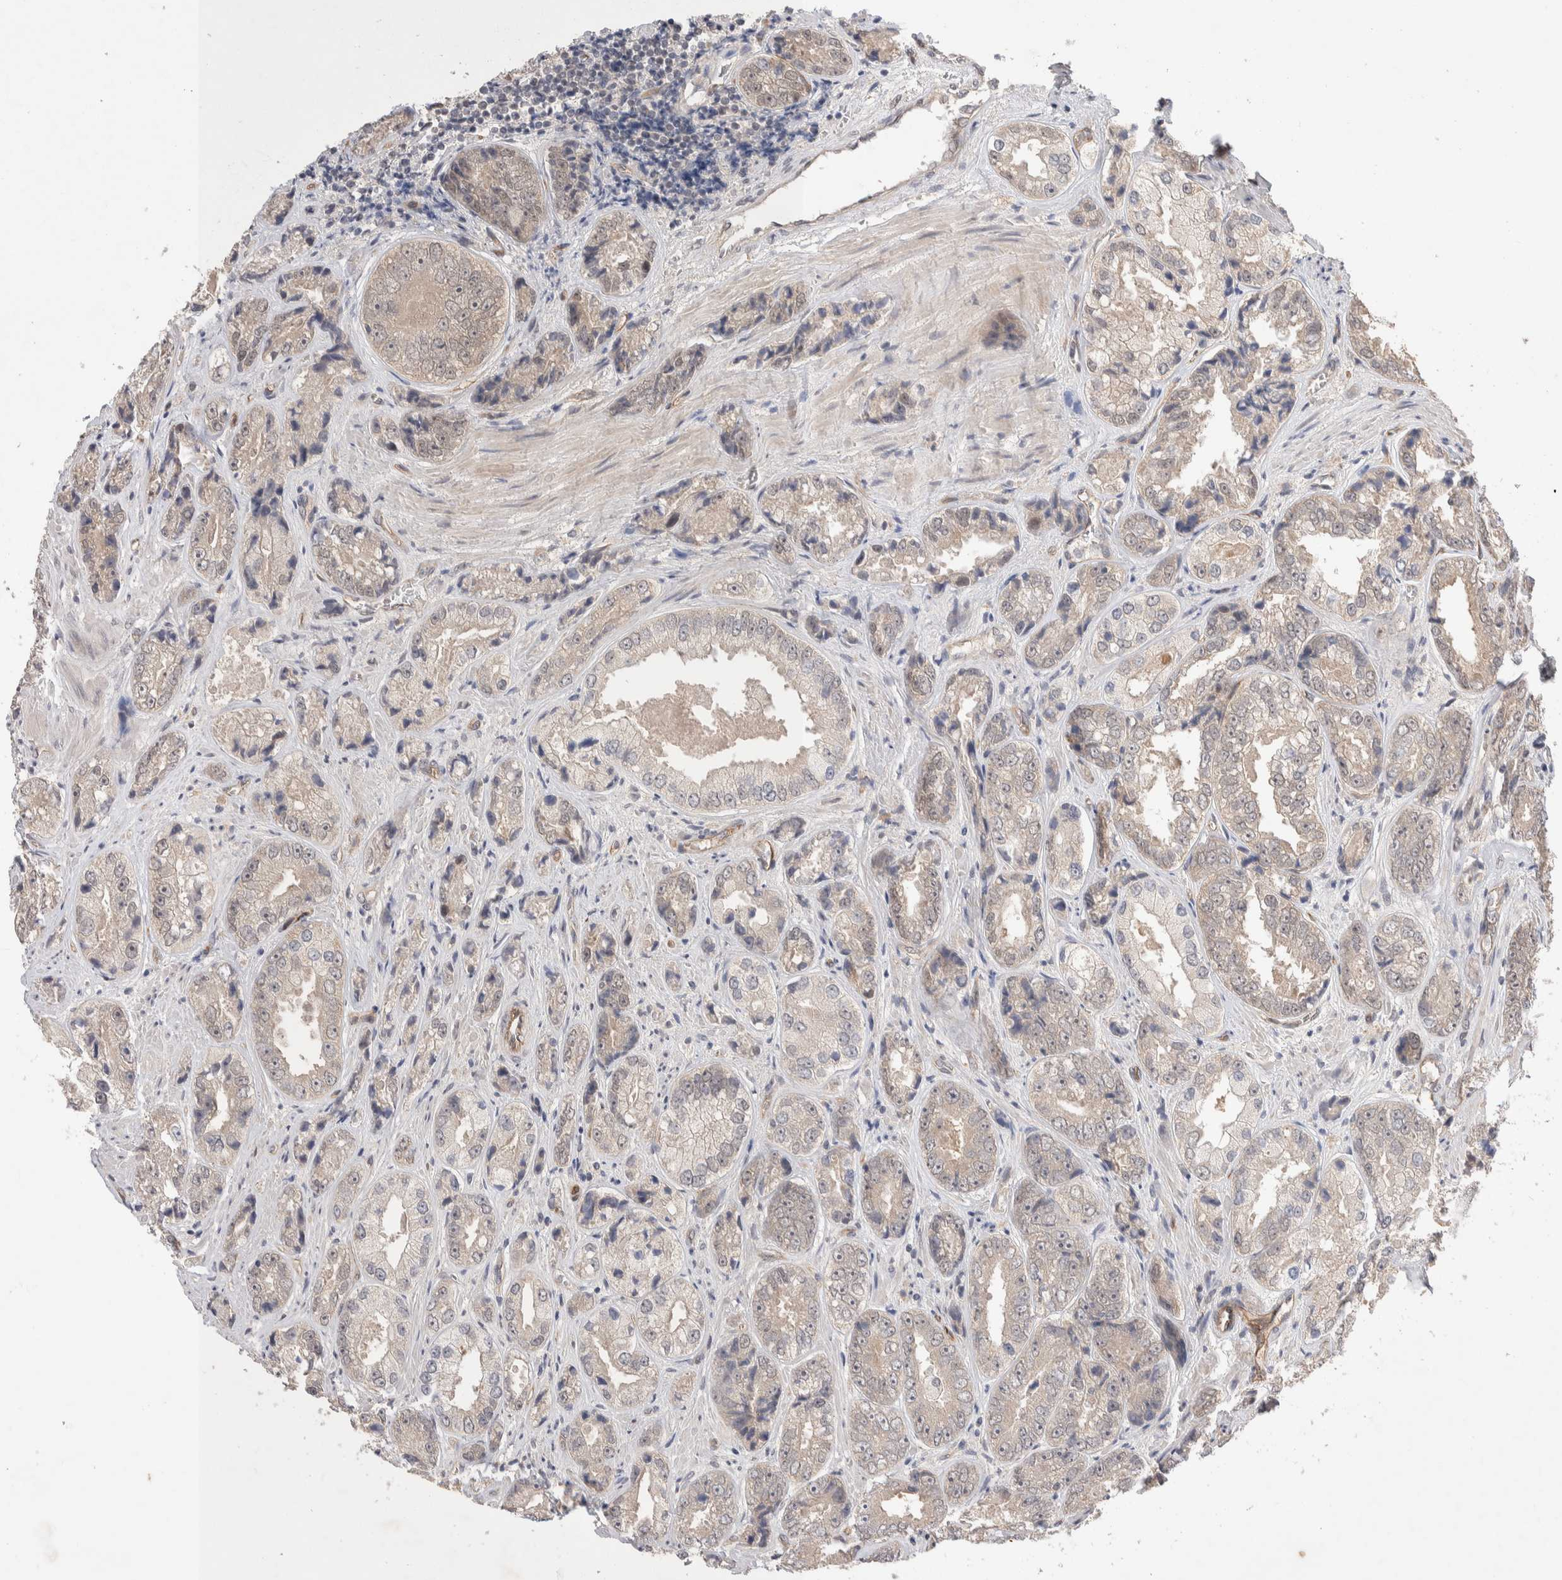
{"staining": {"intensity": "negative", "quantity": "none", "location": "none"}, "tissue": "prostate cancer", "cell_type": "Tumor cells", "image_type": "cancer", "snomed": [{"axis": "morphology", "description": "Adenocarcinoma, High grade"}, {"axis": "topography", "description": "Prostate"}], "caption": "IHC micrograph of neoplastic tissue: human prostate cancer (high-grade adenocarcinoma) stained with DAB demonstrates no significant protein expression in tumor cells.", "gene": "ZNF704", "patient": {"sex": "male", "age": 61}}